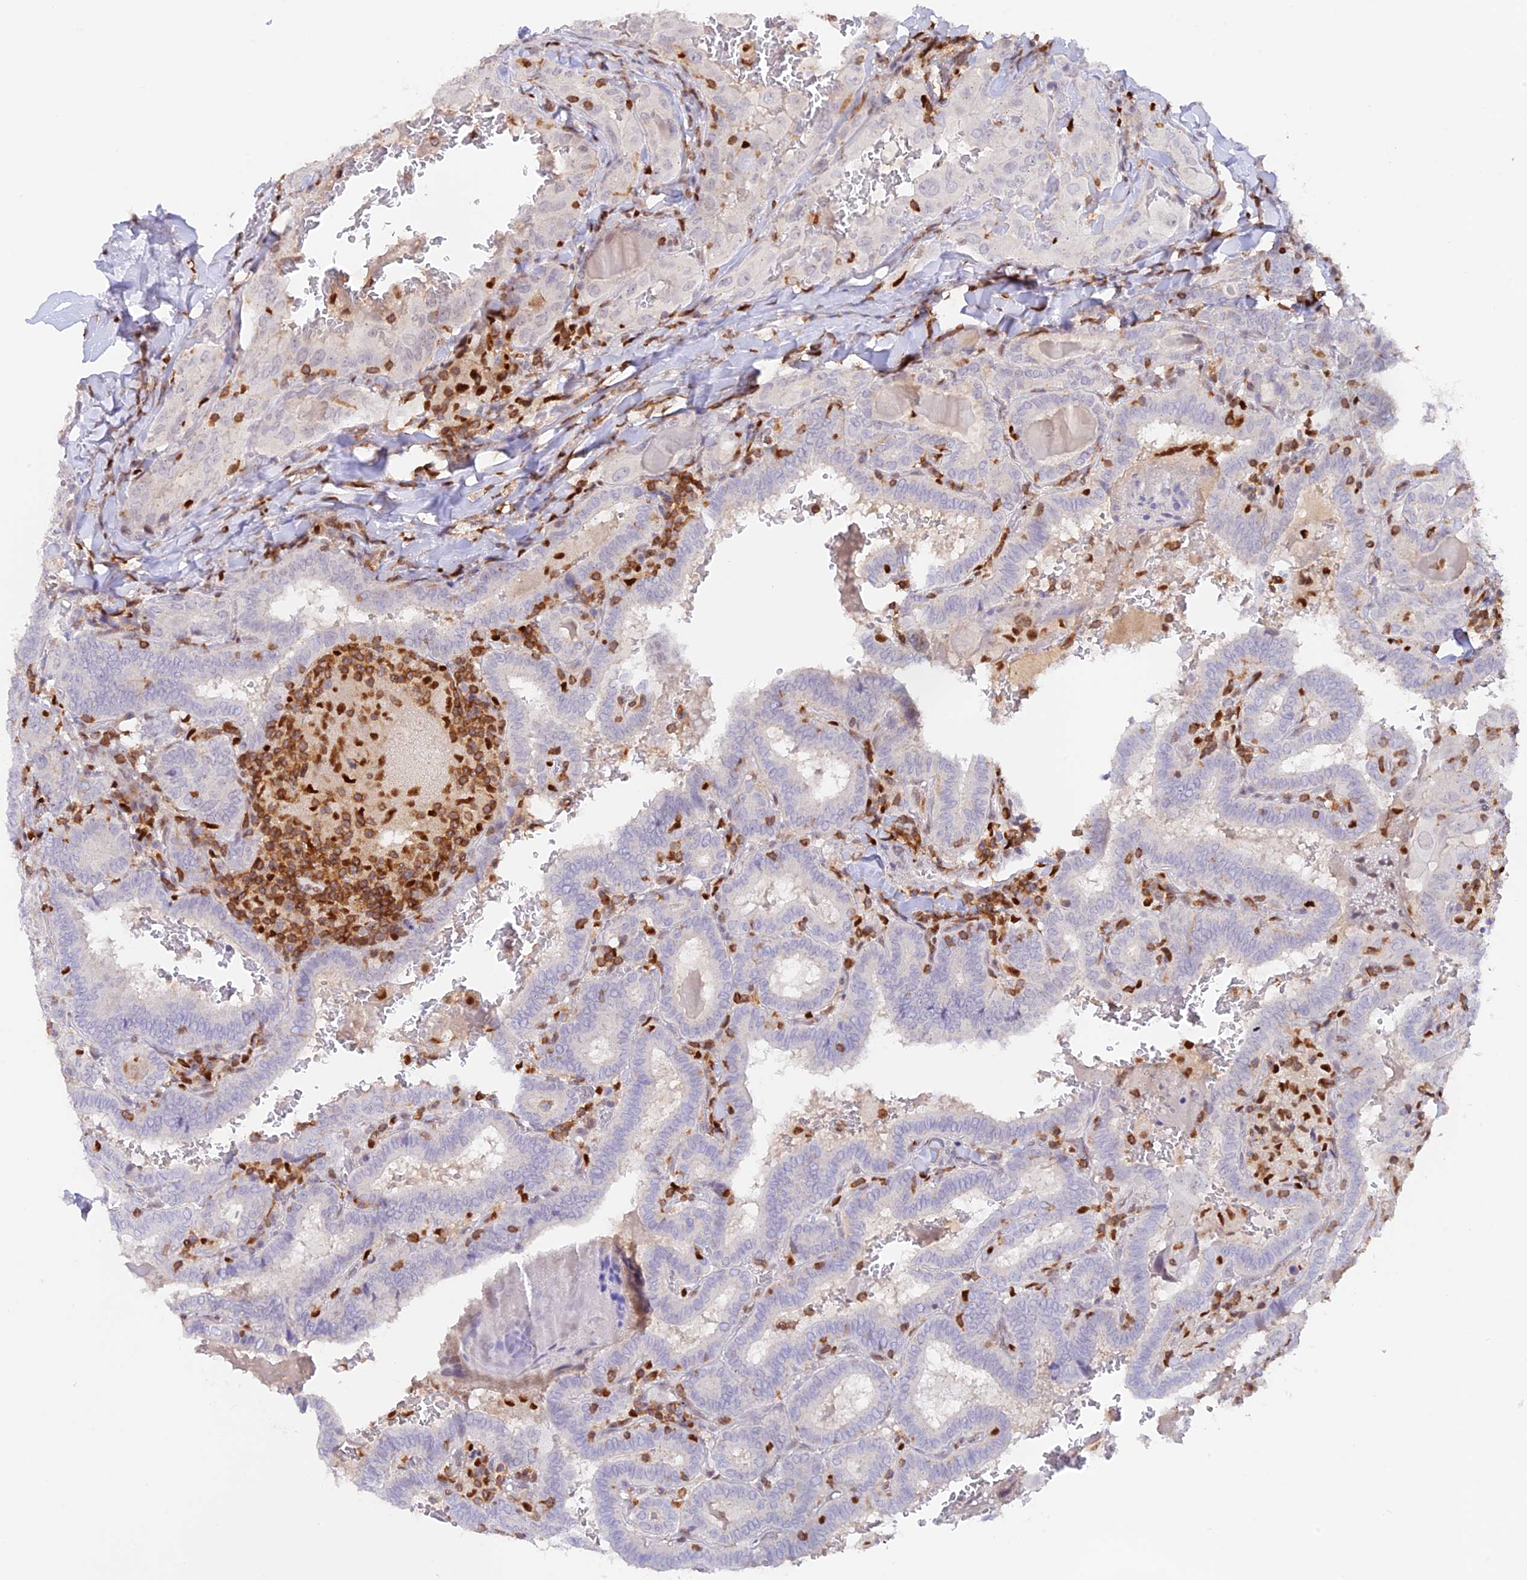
{"staining": {"intensity": "negative", "quantity": "none", "location": "none"}, "tissue": "thyroid cancer", "cell_type": "Tumor cells", "image_type": "cancer", "snomed": [{"axis": "morphology", "description": "Papillary adenocarcinoma, NOS"}, {"axis": "topography", "description": "Thyroid gland"}], "caption": "Immunohistochemistry micrograph of neoplastic tissue: thyroid papillary adenocarcinoma stained with DAB shows no significant protein expression in tumor cells. Nuclei are stained in blue.", "gene": "DENND1C", "patient": {"sex": "female", "age": 72}}